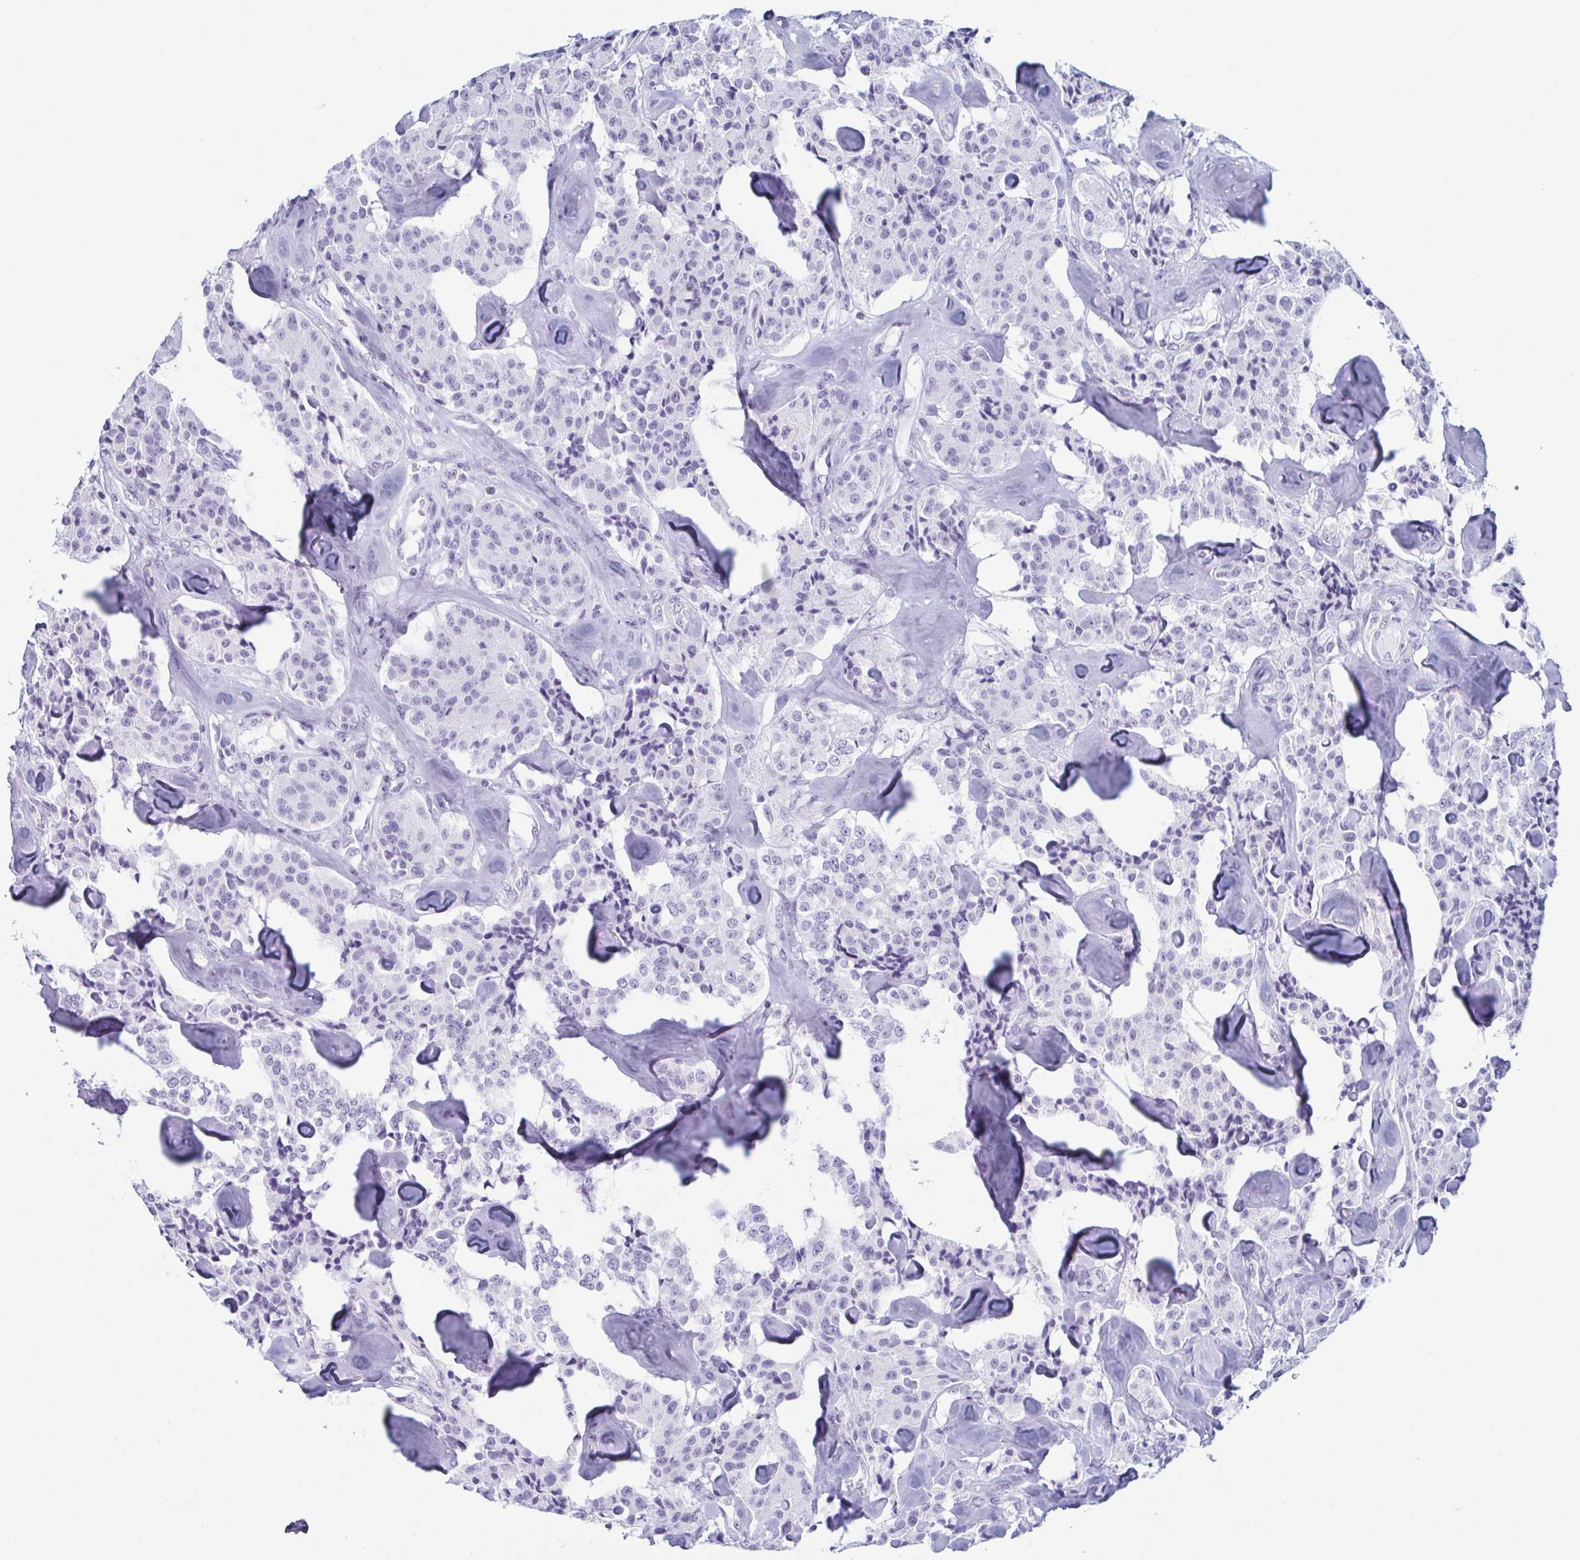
{"staining": {"intensity": "negative", "quantity": "none", "location": "none"}, "tissue": "carcinoid", "cell_type": "Tumor cells", "image_type": "cancer", "snomed": [{"axis": "morphology", "description": "Carcinoid, malignant, NOS"}, {"axis": "topography", "description": "Pancreas"}], "caption": "IHC histopathology image of neoplastic tissue: carcinoid stained with DAB (3,3'-diaminobenzidine) shows no significant protein expression in tumor cells.", "gene": "RBM7", "patient": {"sex": "male", "age": 41}}